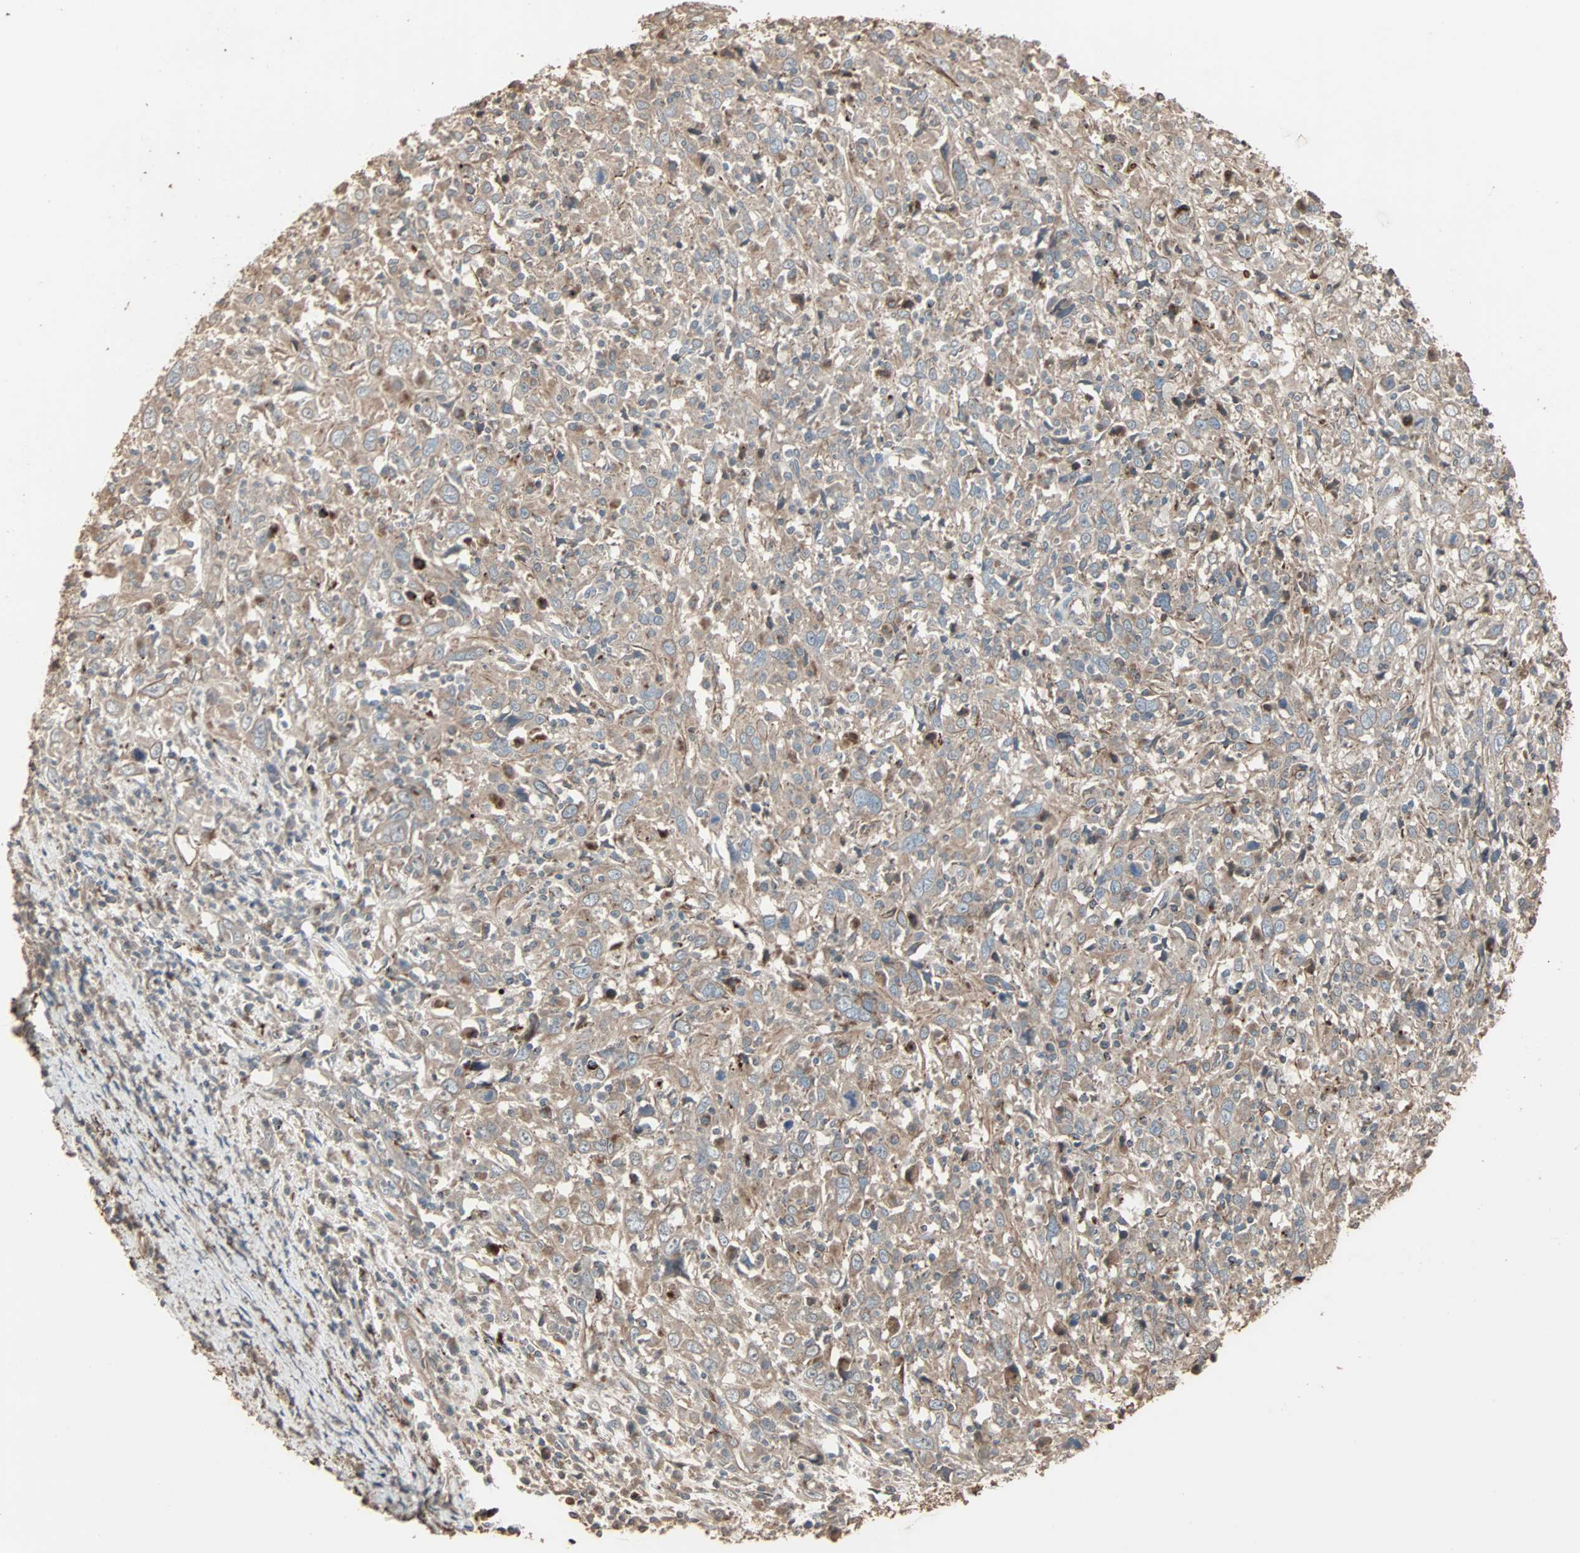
{"staining": {"intensity": "weak", "quantity": ">75%", "location": "cytoplasmic/membranous"}, "tissue": "cervical cancer", "cell_type": "Tumor cells", "image_type": "cancer", "snomed": [{"axis": "morphology", "description": "Squamous cell carcinoma, NOS"}, {"axis": "topography", "description": "Cervix"}], "caption": "Immunohistochemistry micrograph of squamous cell carcinoma (cervical) stained for a protein (brown), which displays low levels of weak cytoplasmic/membranous staining in approximately >75% of tumor cells.", "gene": "CALCRL", "patient": {"sex": "female", "age": 46}}